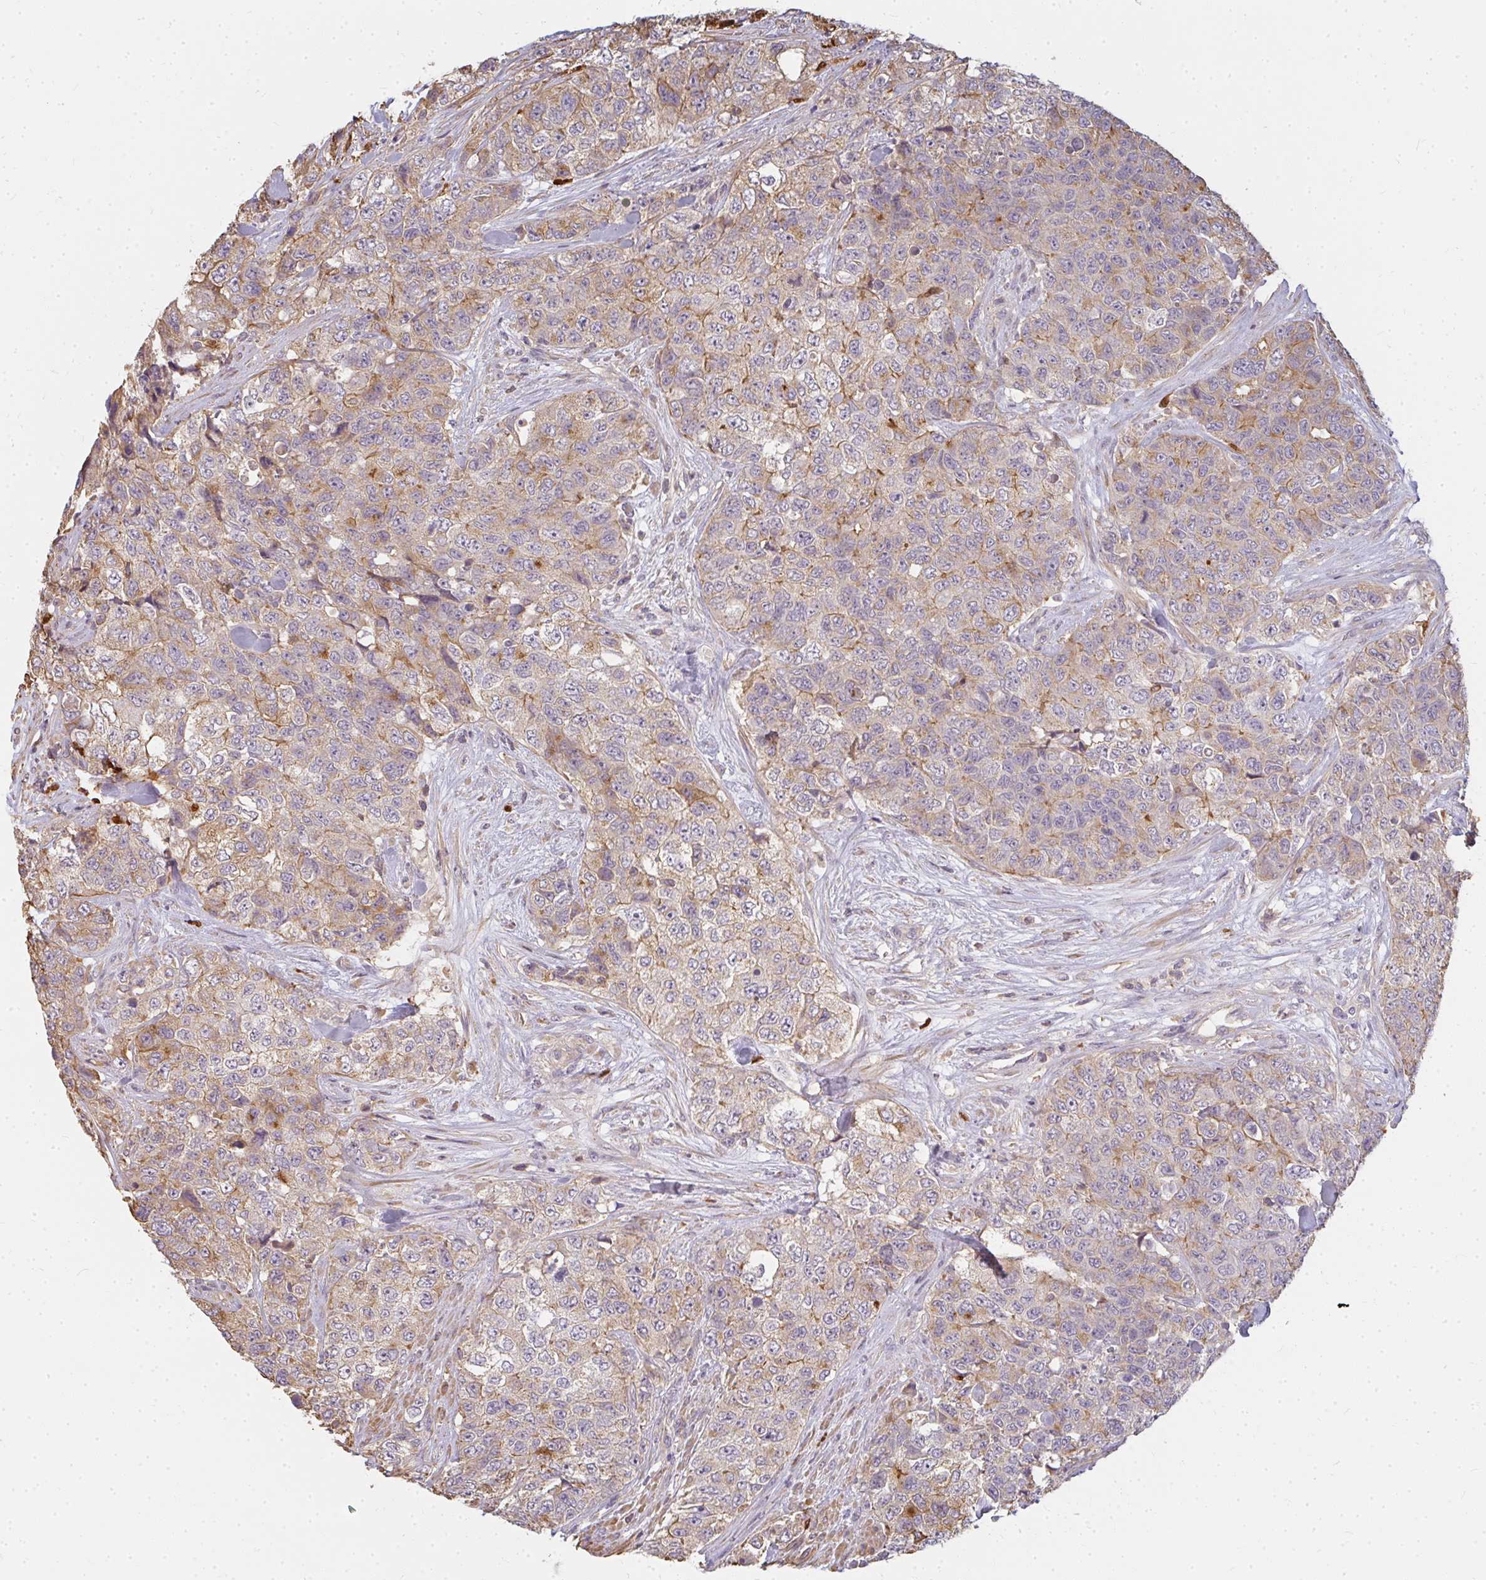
{"staining": {"intensity": "weak", "quantity": "25%-75%", "location": "cytoplasmic/membranous"}, "tissue": "urothelial cancer", "cell_type": "Tumor cells", "image_type": "cancer", "snomed": [{"axis": "morphology", "description": "Urothelial carcinoma, High grade"}, {"axis": "topography", "description": "Urinary bladder"}], "caption": "DAB immunohistochemical staining of human urothelial carcinoma (high-grade) demonstrates weak cytoplasmic/membranous protein expression in approximately 25%-75% of tumor cells. (Stains: DAB (3,3'-diaminobenzidine) in brown, nuclei in blue, Microscopy: brightfield microscopy at high magnification).", "gene": "CNTRL", "patient": {"sex": "female", "age": 78}}